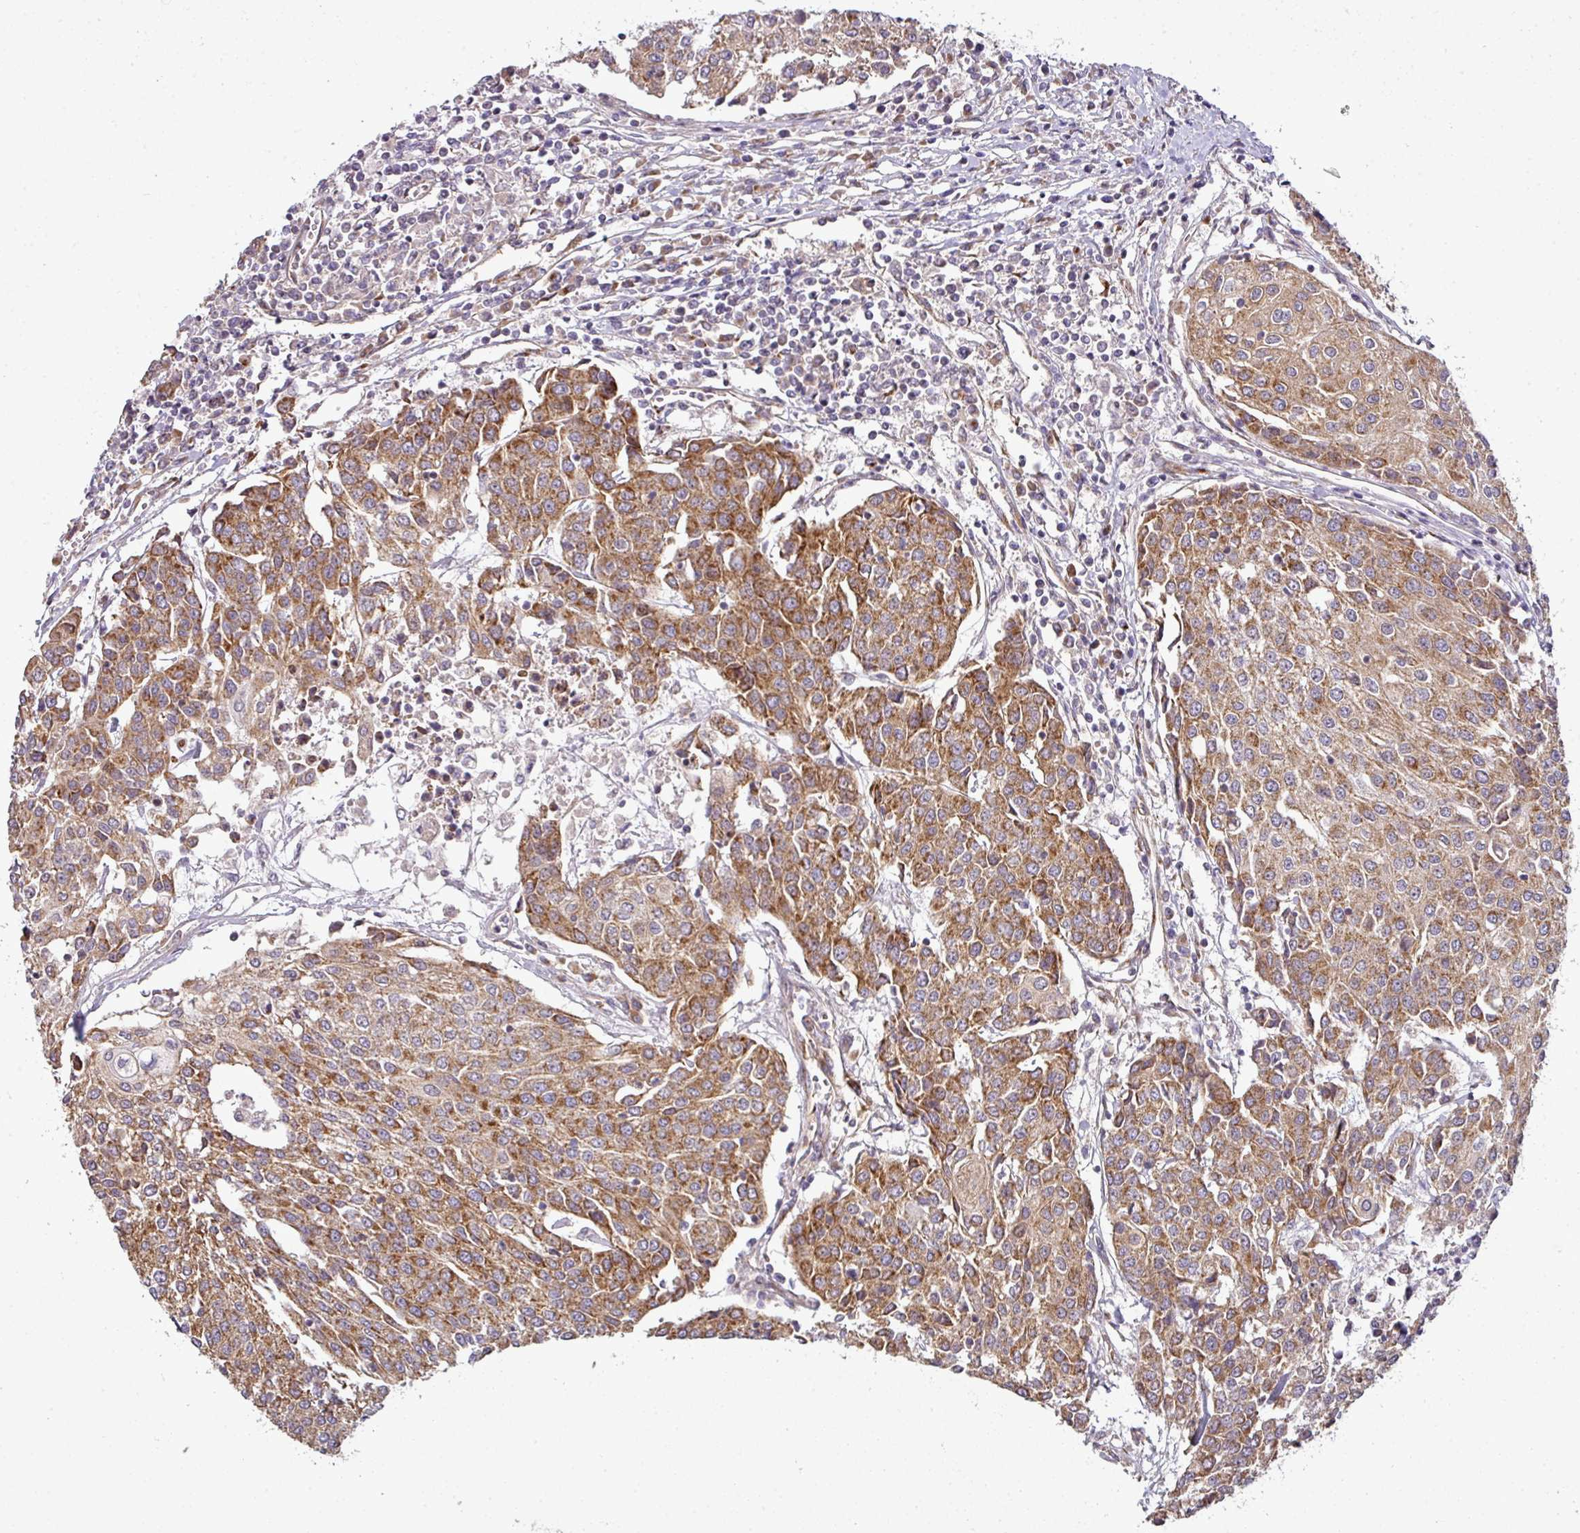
{"staining": {"intensity": "strong", "quantity": ">75%", "location": "cytoplasmic/membranous"}, "tissue": "urothelial cancer", "cell_type": "Tumor cells", "image_type": "cancer", "snomed": [{"axis": "morphology", "description": "Urothelial carcinoma, High grade"}, {"axis": "topography", "description": "Urinary bladder"}], "caption": "Human high-grade urothelial carcinoma stained for a protein (brown) shows strong cytoplasmic/membranous positive positivity in about >75% of tumor cells.", "gene": "TIMMDC1", "patient": {"sex": "female", "age": 85}}